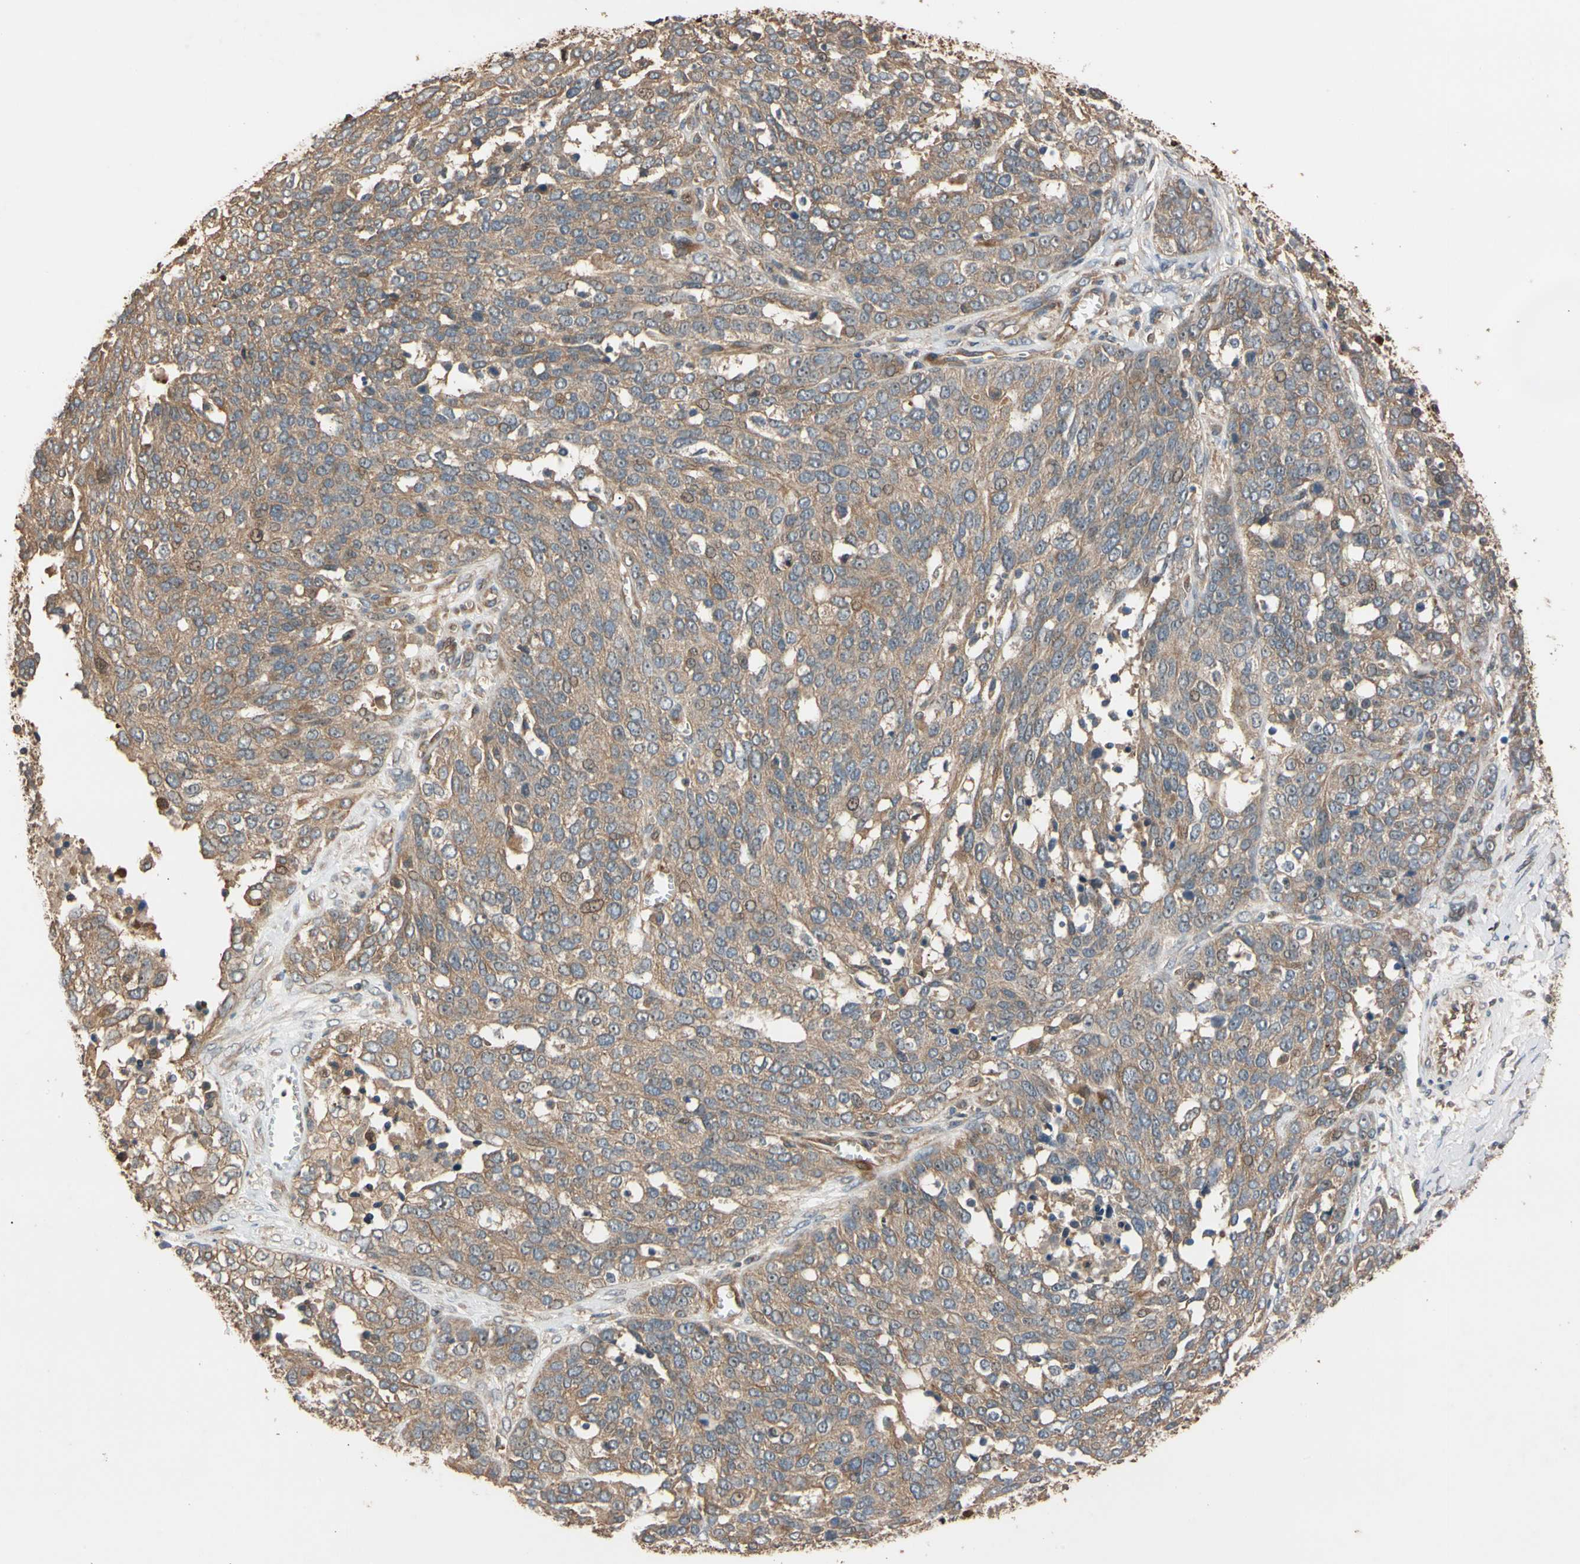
{"staining": {"intensity": "moderate", "quantity": ">75%", "location": "cytoplasmic/membranous"}, "tissue": "ovarian cancer", "cell_type": "Tumor cells", "image_type": "cancer", "snomed": [{"axis": "morphology", "description": "Cystadenocarcinoma, serous, NOS"}, {"axis": "topography", "description": "Ovary"}], "caption": "Approximately >75% of tumor cells in ovarian cancer (serous cystadenocarcinoma) display moderate cytoplasmic/membranous protein positivity as visualized by brown immunohistochemical staining.", "gene": "MGRN1", "patient": {"sex": "female", "age": 44}}